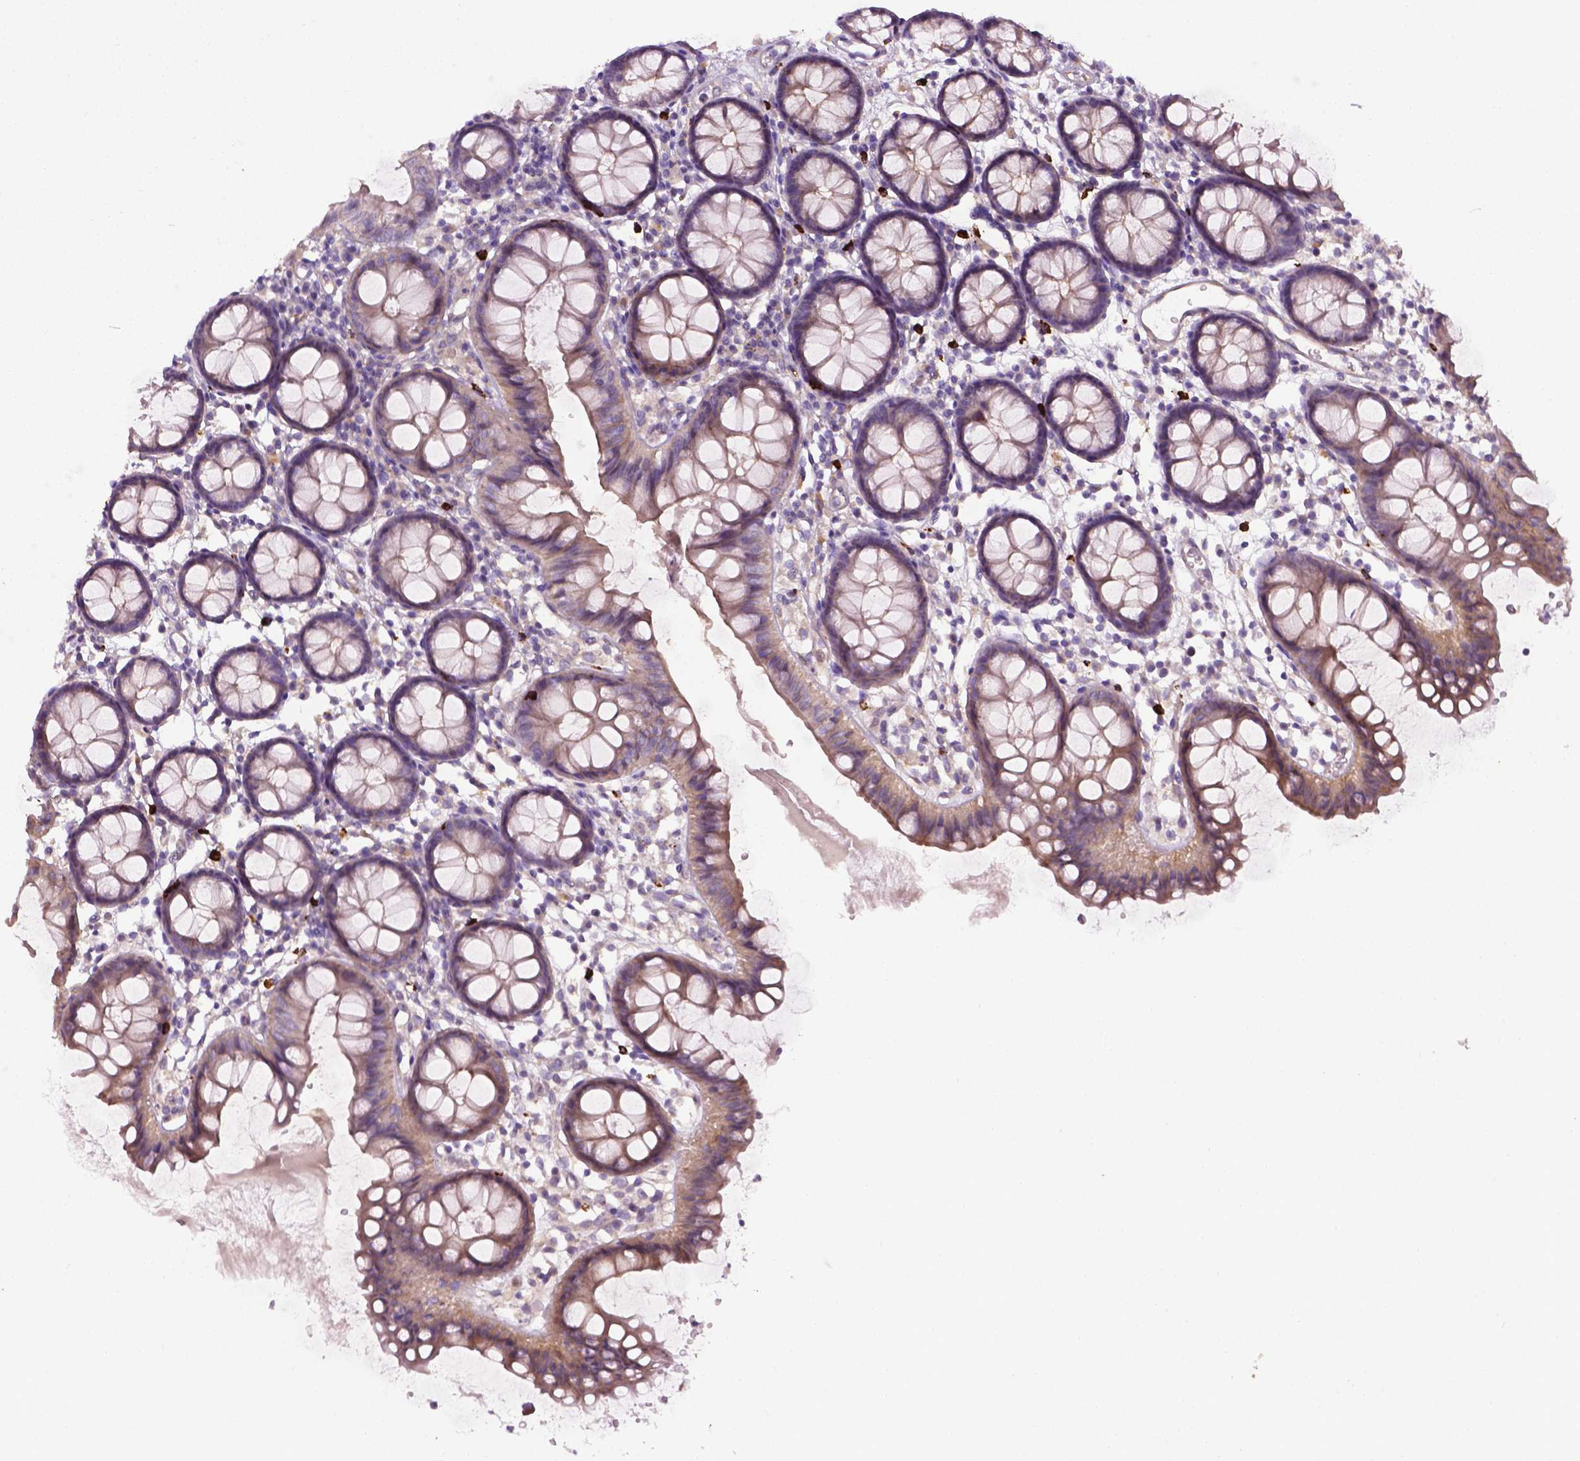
{"staining": {"intensity": "negative", "quantity": "none", "location": "none"}, "tissue": "colon", "cell_type": "Endothelial cells", "image_type": "normal", "snomed": [{"axis": "morphology", "description": "Normal tissue, NOS"}, {"axis": "topography", "description": "Colon"}], "caption": "Immunohistochemistry (IHC) photomicrograph of unremarkable human colon stained for a protein (brown), which demonstrates no expression in endothelial cells. (DAB (3,3'-diaminobenzidine) immunohistochemistry (IHC), high magnification).", "gene": "SPECC1L", "patient": {"sex": "female", "age": 84}}